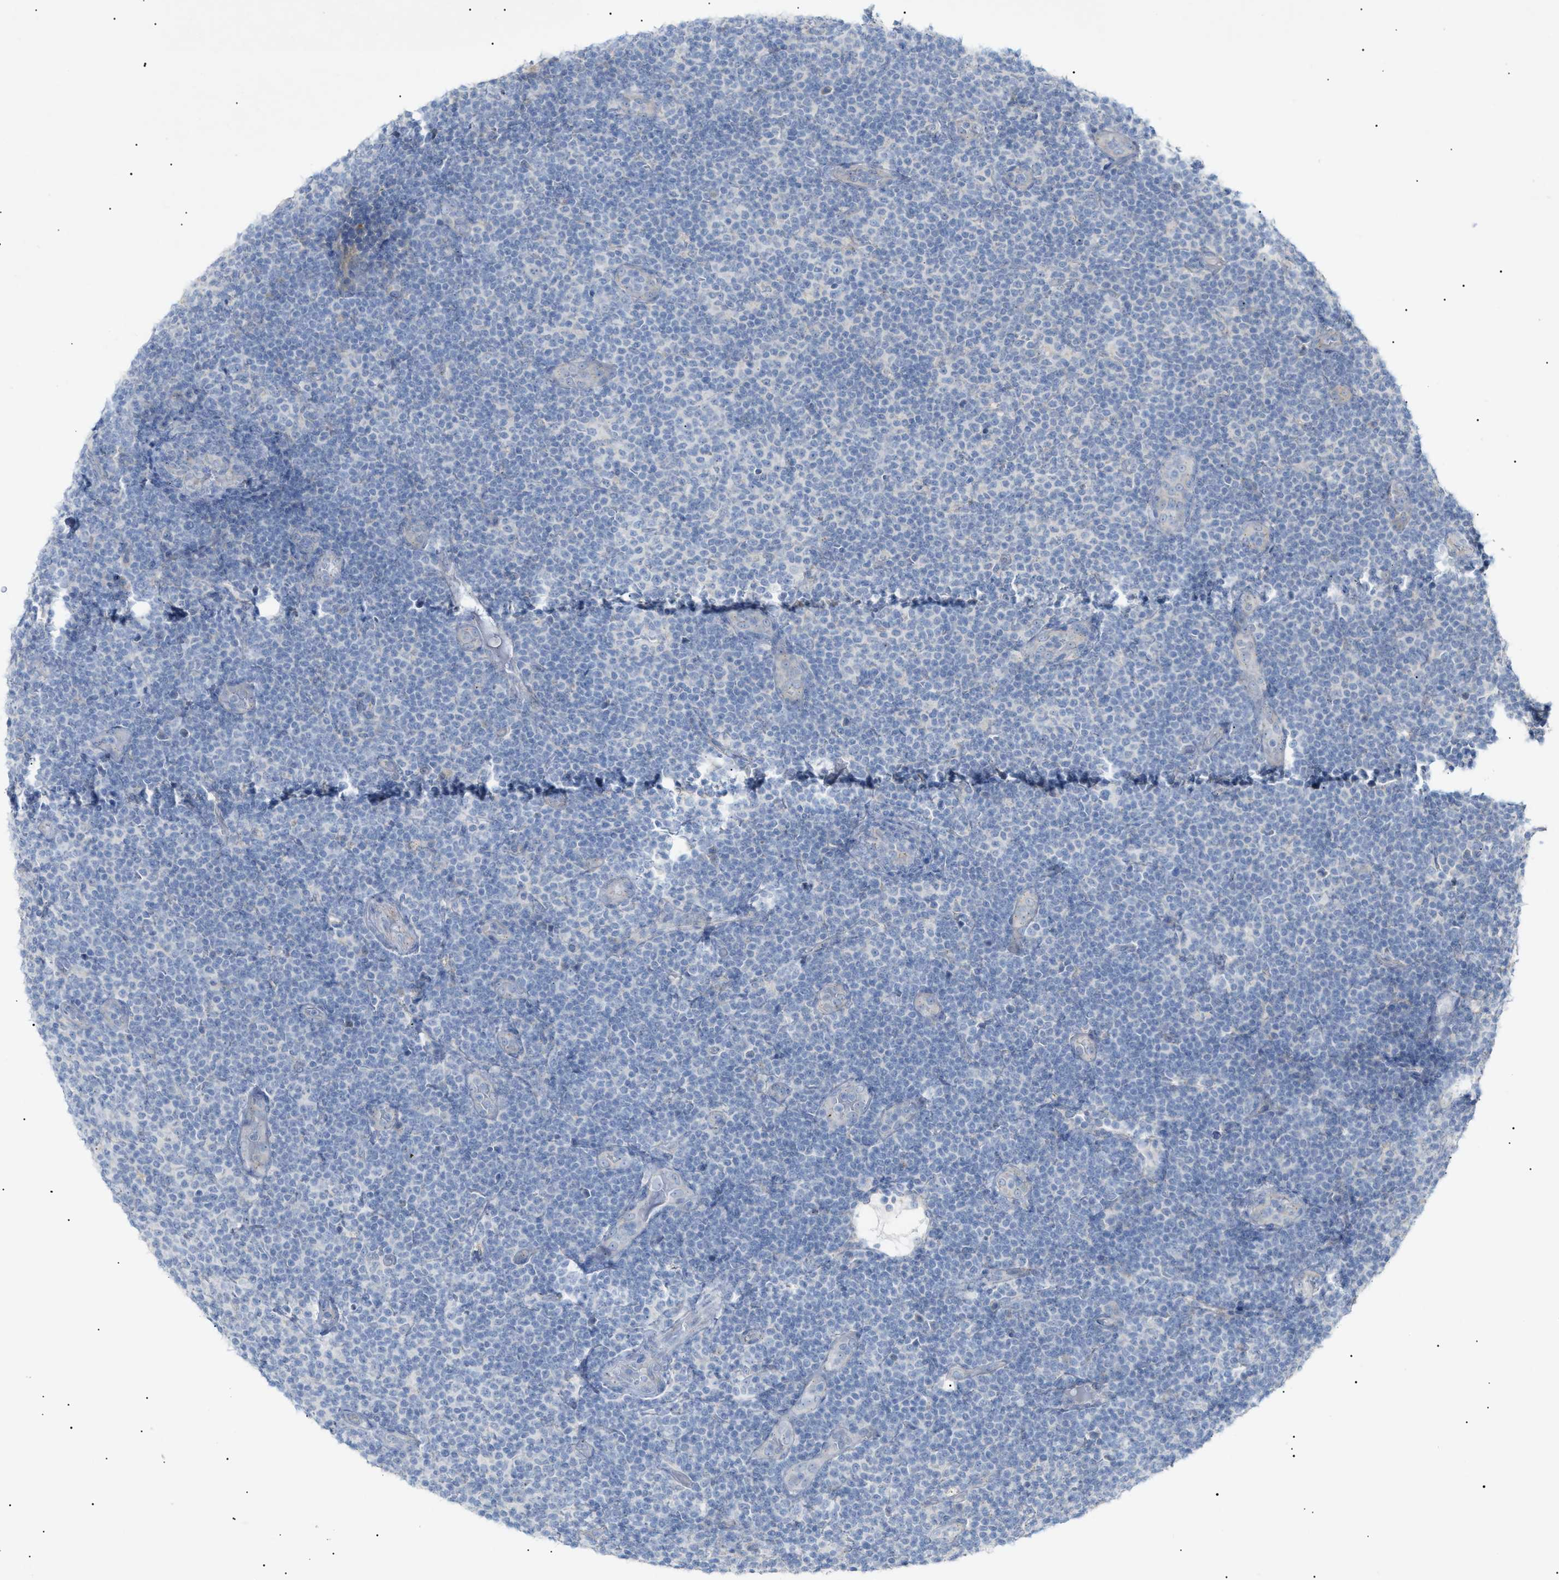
{"staining": {"intensity": "negative", "quantity": "none", "location": "none"}, "tissue": "lymphoma", "cell_type": "Tumor cells", "image_type": "cancer", "snomed": [{"axis": "morphology", "description": "Malignant lymphoma, non-Hodgkin's type, Low grade"}, {"axis": "topography", "description": "Lymph node"}], "caption": "Protein analysis of lymphoma reveals no significant expression in tumor cells.", "gene": "SLC25A31", "patient": {"sex": "male", "age": 83}}